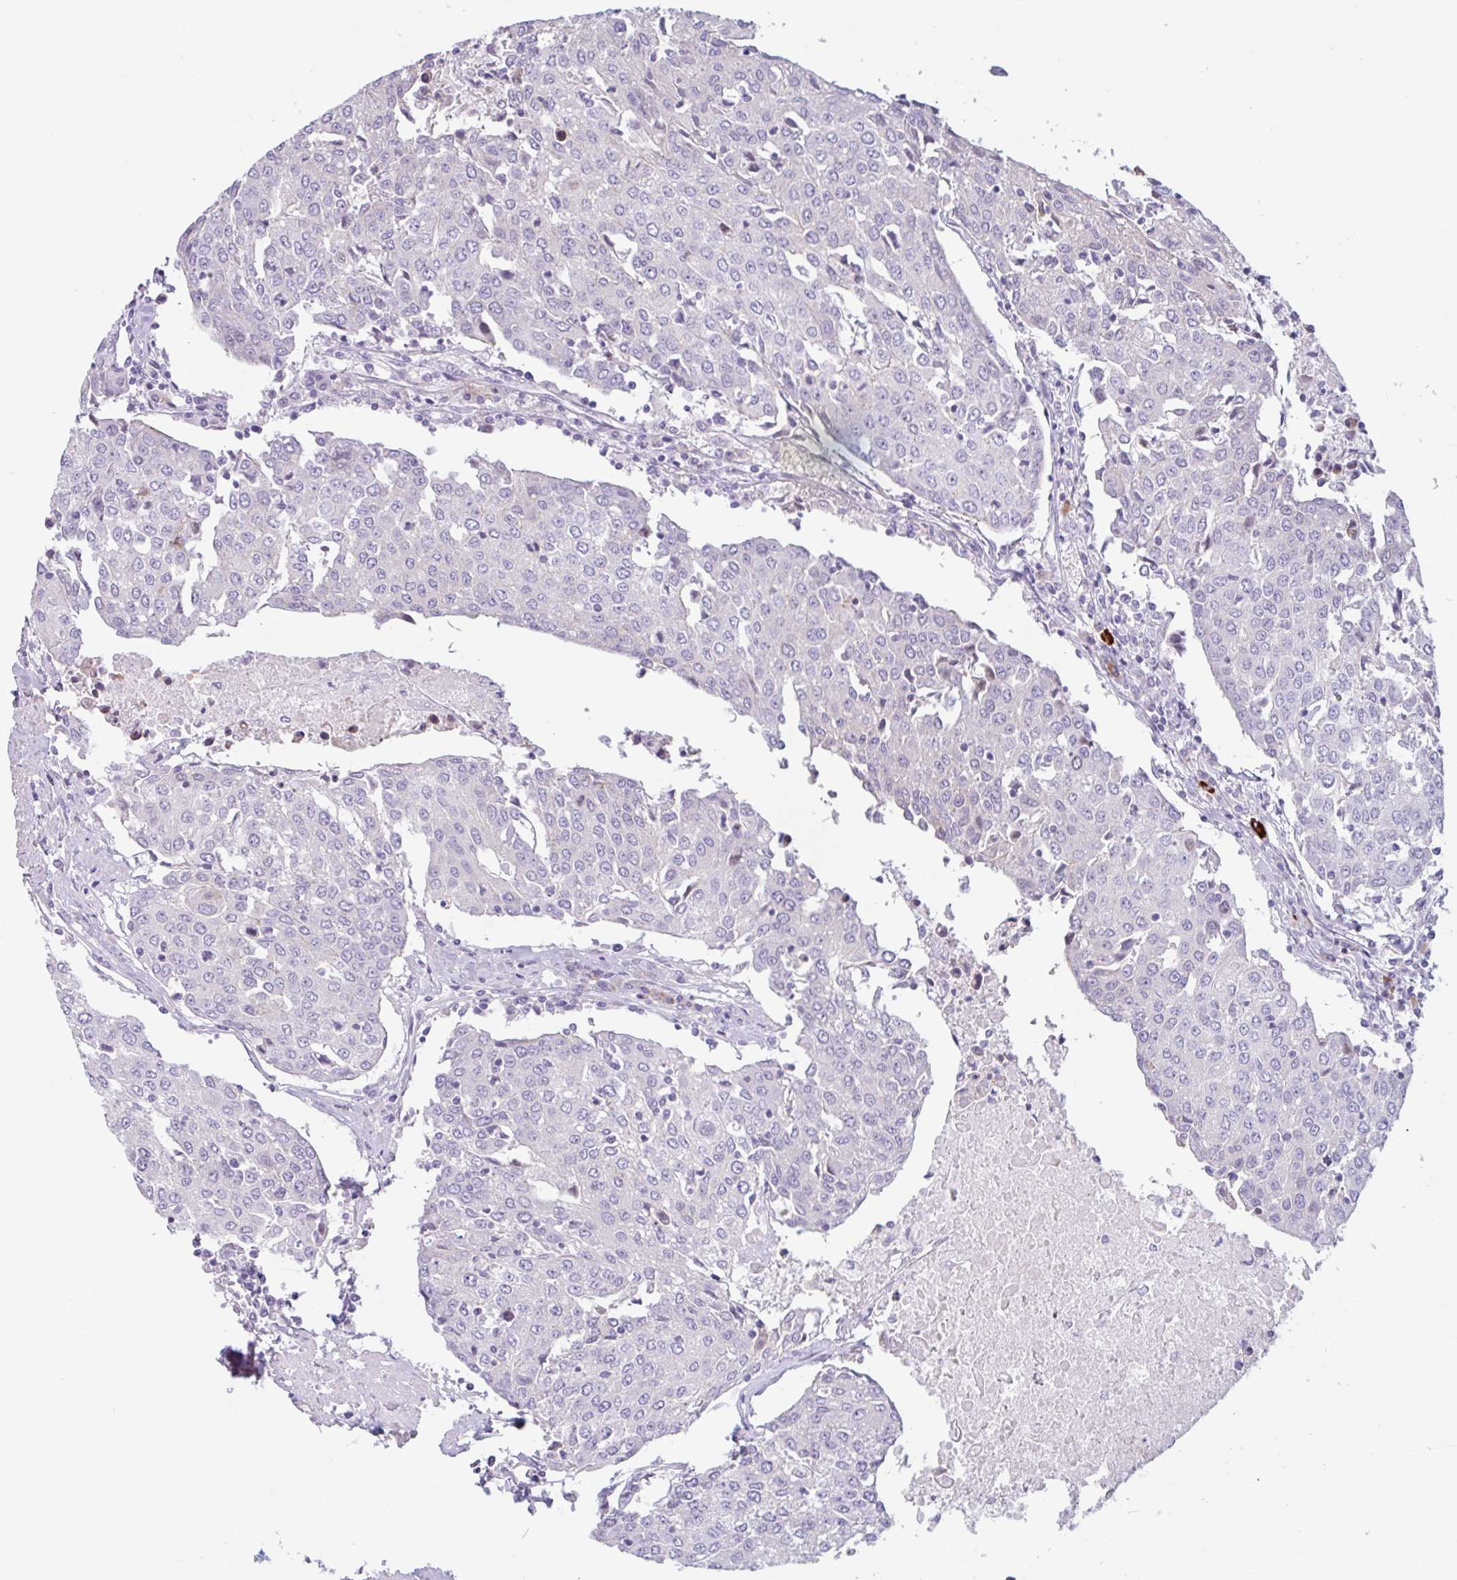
{"staining": {"intensity": "negative", "quantity": "none", "location": "none"}, "tissue": "urothelial cancer", "cell_type": "Tumor cells", "image_type": "cancer", "snomed": [{"axis": "morphology", "description": "Urothelial carcinoma, High grade"}, {"axis": "topography", "description": "Urinary bladder"}], "caption": "A high-resolution micrograph shows immunohistochemistry staining of urothelial carcinoma (high-grade), which exhibits no significant staining in tumor cells.", "gene": "MYH10", "patient": {"sex": "female", "age": 85}}